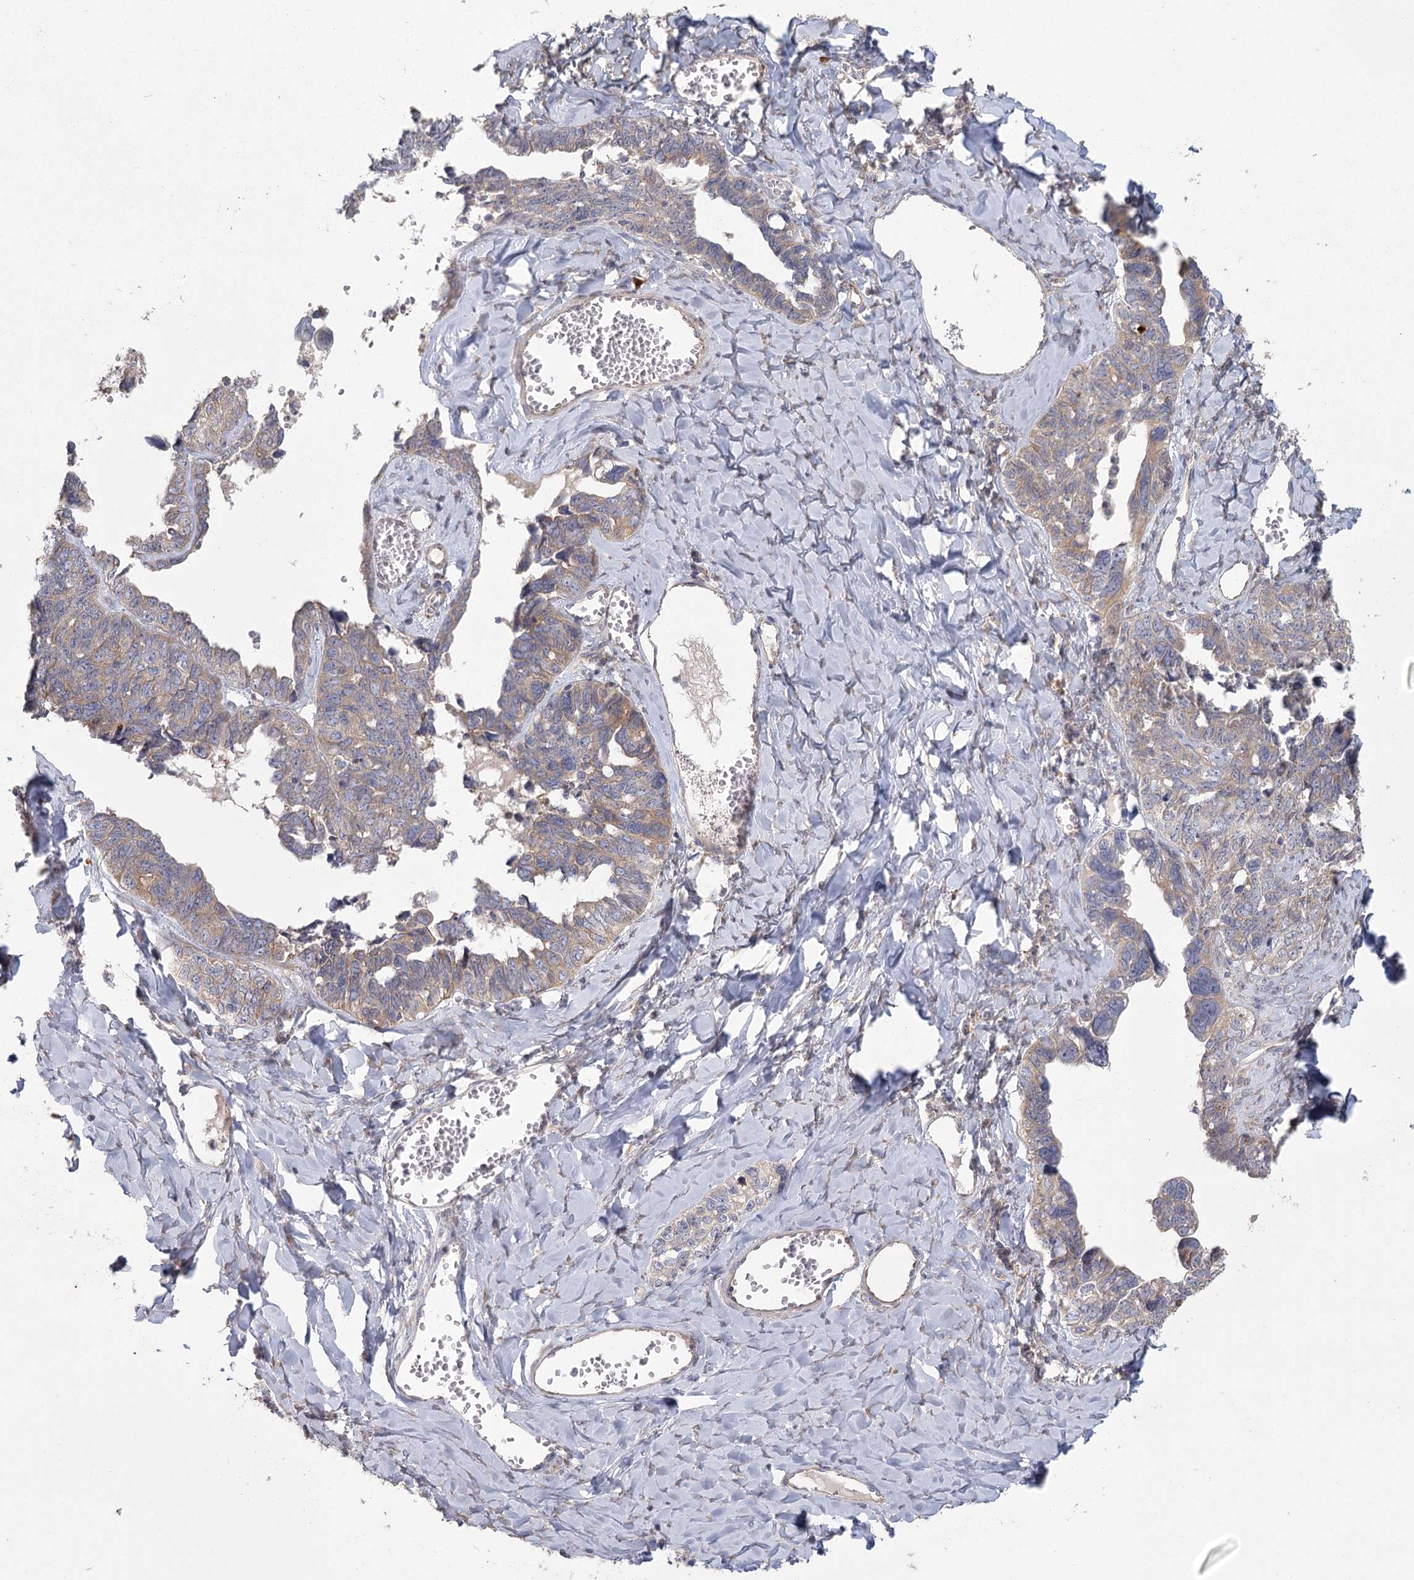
{"staining": {"intensity": "weak", "quantity": "25%-75%", "location": "cytoplasmic/membranous"}, "tissue": "ovarian cancer", "cell_type": "Tumor cells", "image_type": "cancer", "snomed": [{"axis": "morphology", "description": "Cystadenocarcinoma, serous, NOS"}, {"axis": "topography", "description": "Ovary"}], "caption": "IHC micrograph of neoplastic tissue: ovarian cancer stained using immunohistochemistry (IHC) shows low levels of weak protein expression localized specifically in the cytoplasmic/membranous of tumor cells, appearing as a cytoplasmic/membranous brown color.", "gene": "CNTLN", "patient": {"sex": "female", "age": 79}}